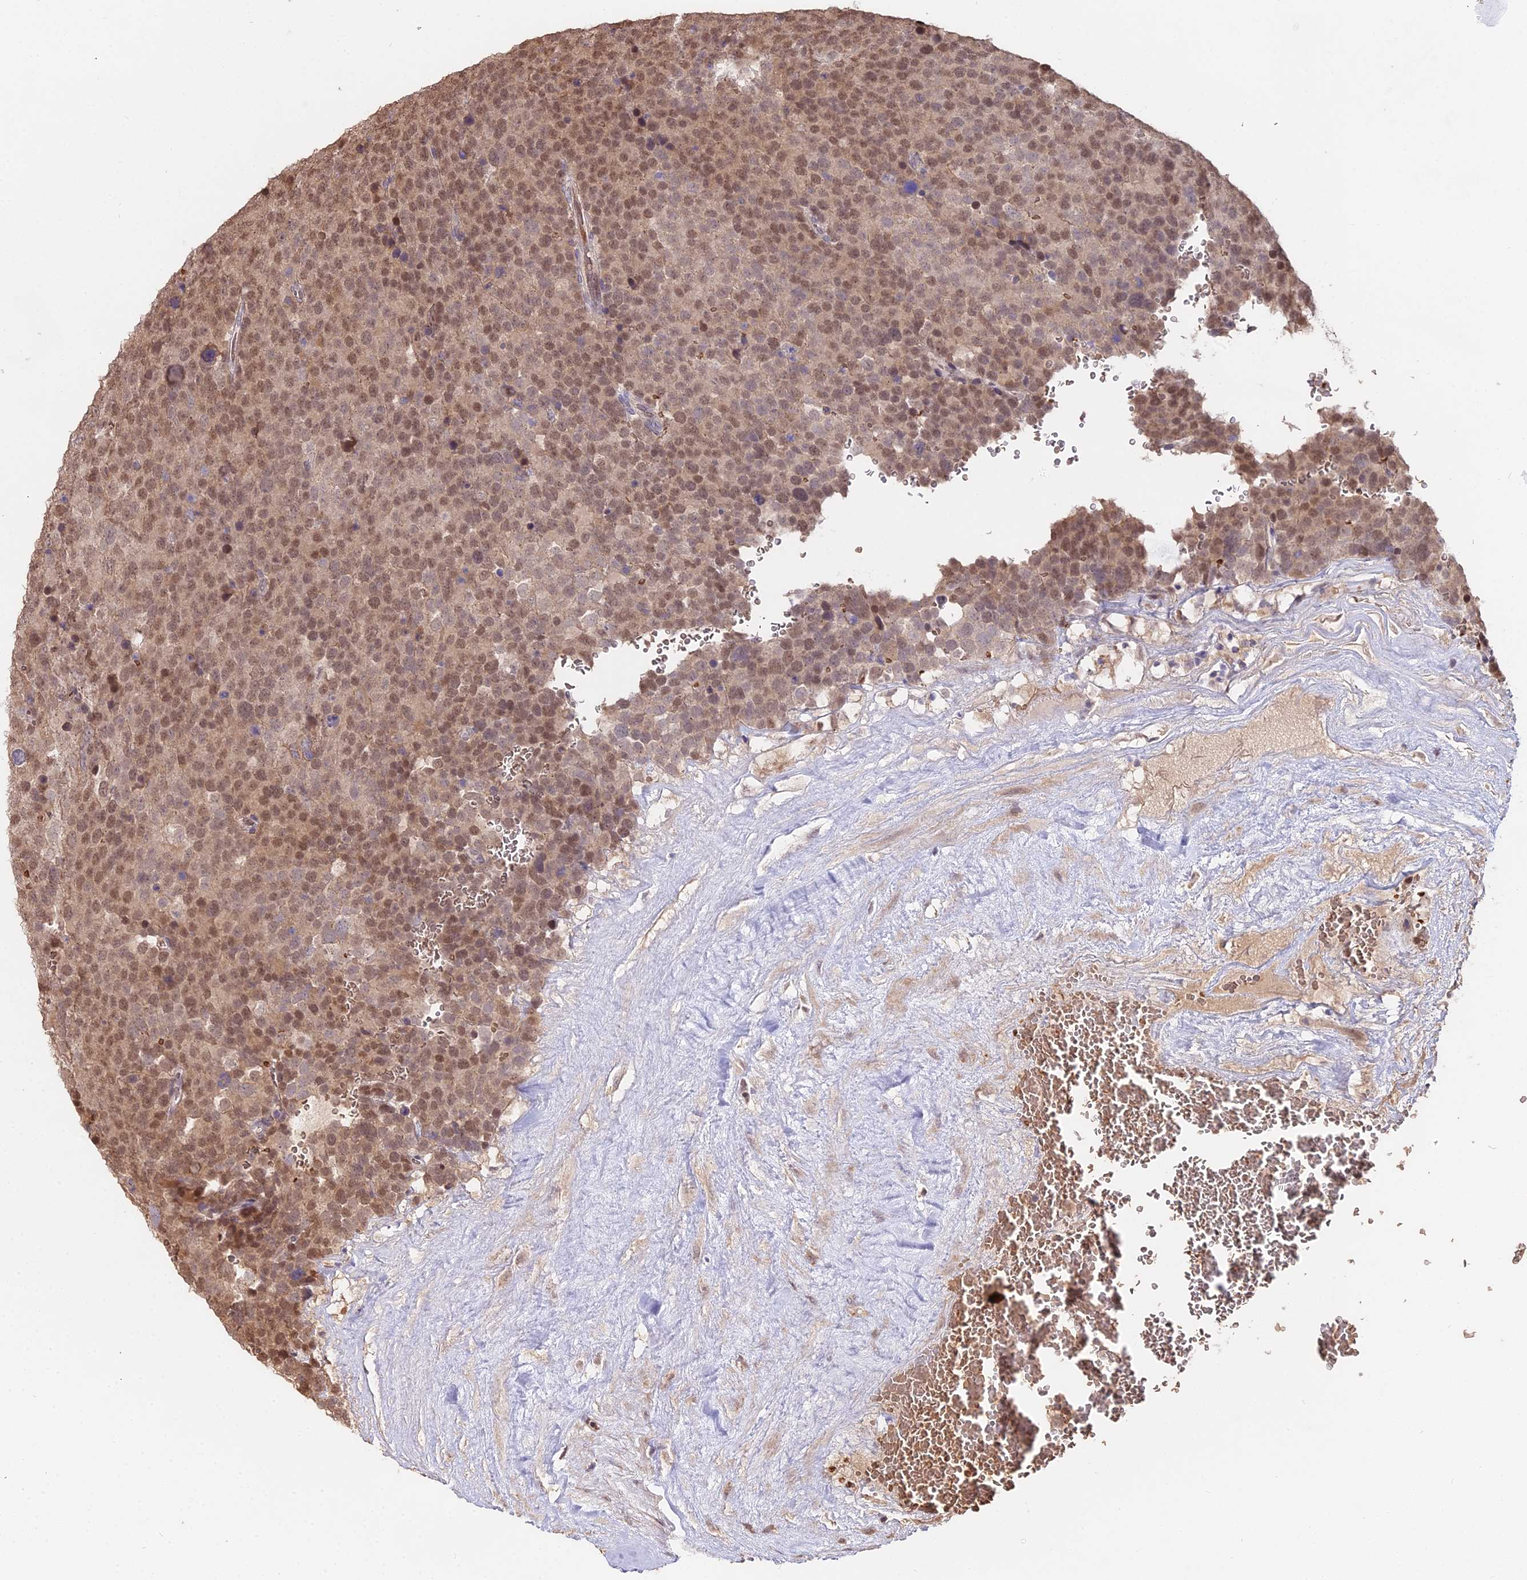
{"staining": {"intensity": "moderate", "quantity": ">75%", "location": "nuclear"}, "tissue": "testis cancer", "cell_type": "Tumor cells", "image_type": "cancer", "snomed": [{"axis": "morphology", "description": "Seminoma, NOS"}, {"axis": "topography", "description": "Testis"}], "caption": "The image shows staining of seminoma (testis), revealing moderate nuclear protein staining (brown color) within tumor cells. The staining was performed using DAB (3,3'-diaminobenzidine) to visualize the protein expression in brown, while the nuclei were stained in blue with hematoxylin (Magnification: 20x).", "gene": "ZDBF2", "patient": {"sex": "male", "age": 71}}